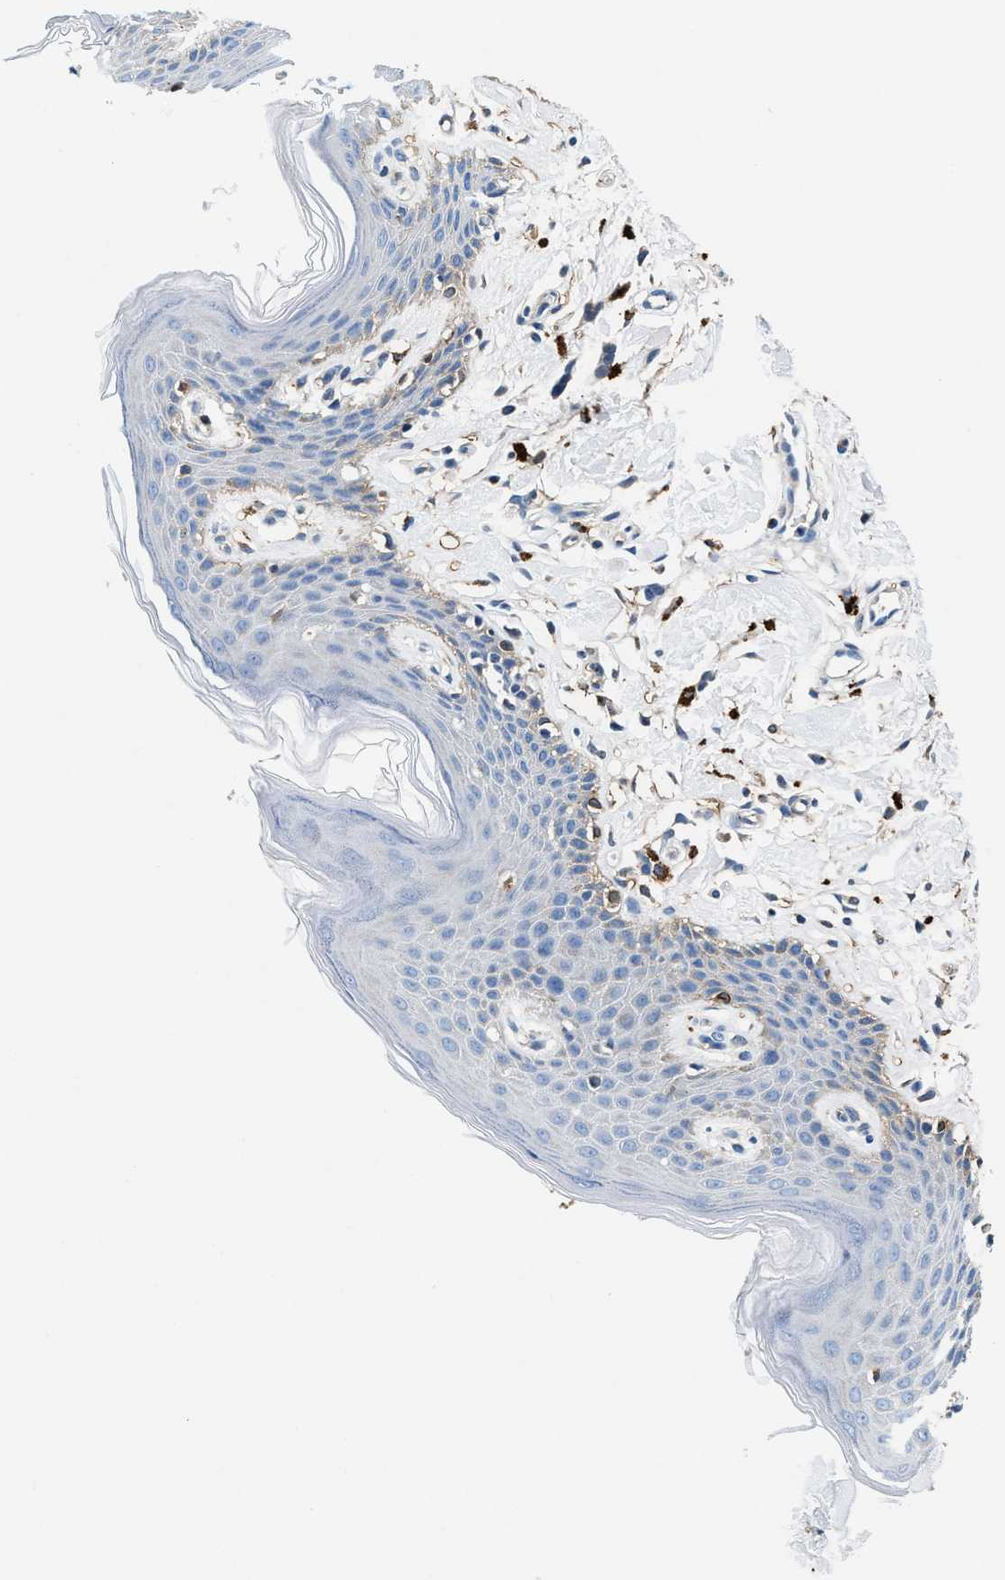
{"staining": {"intensity": "negative", "quantity": "none", "location": "none"}, "tissue": "skin", "cell_type": "Epidermal cells", "image_type": "normal", "snomed": [{"axis": "morphology", "description": "Normal tissue, NOS"}, {"axis": "topography", "description": "Vulva"}], "caption": "Epidermal cells show no significant positivity in normal skin. The staining was performed using DAB to visualize the protein expression in brown, while the nuclei were stained in blue with hematoxylin (Magnification: 20x).", "gene": "SLFN11", "patient": {"sex": "female", "age": 66}}